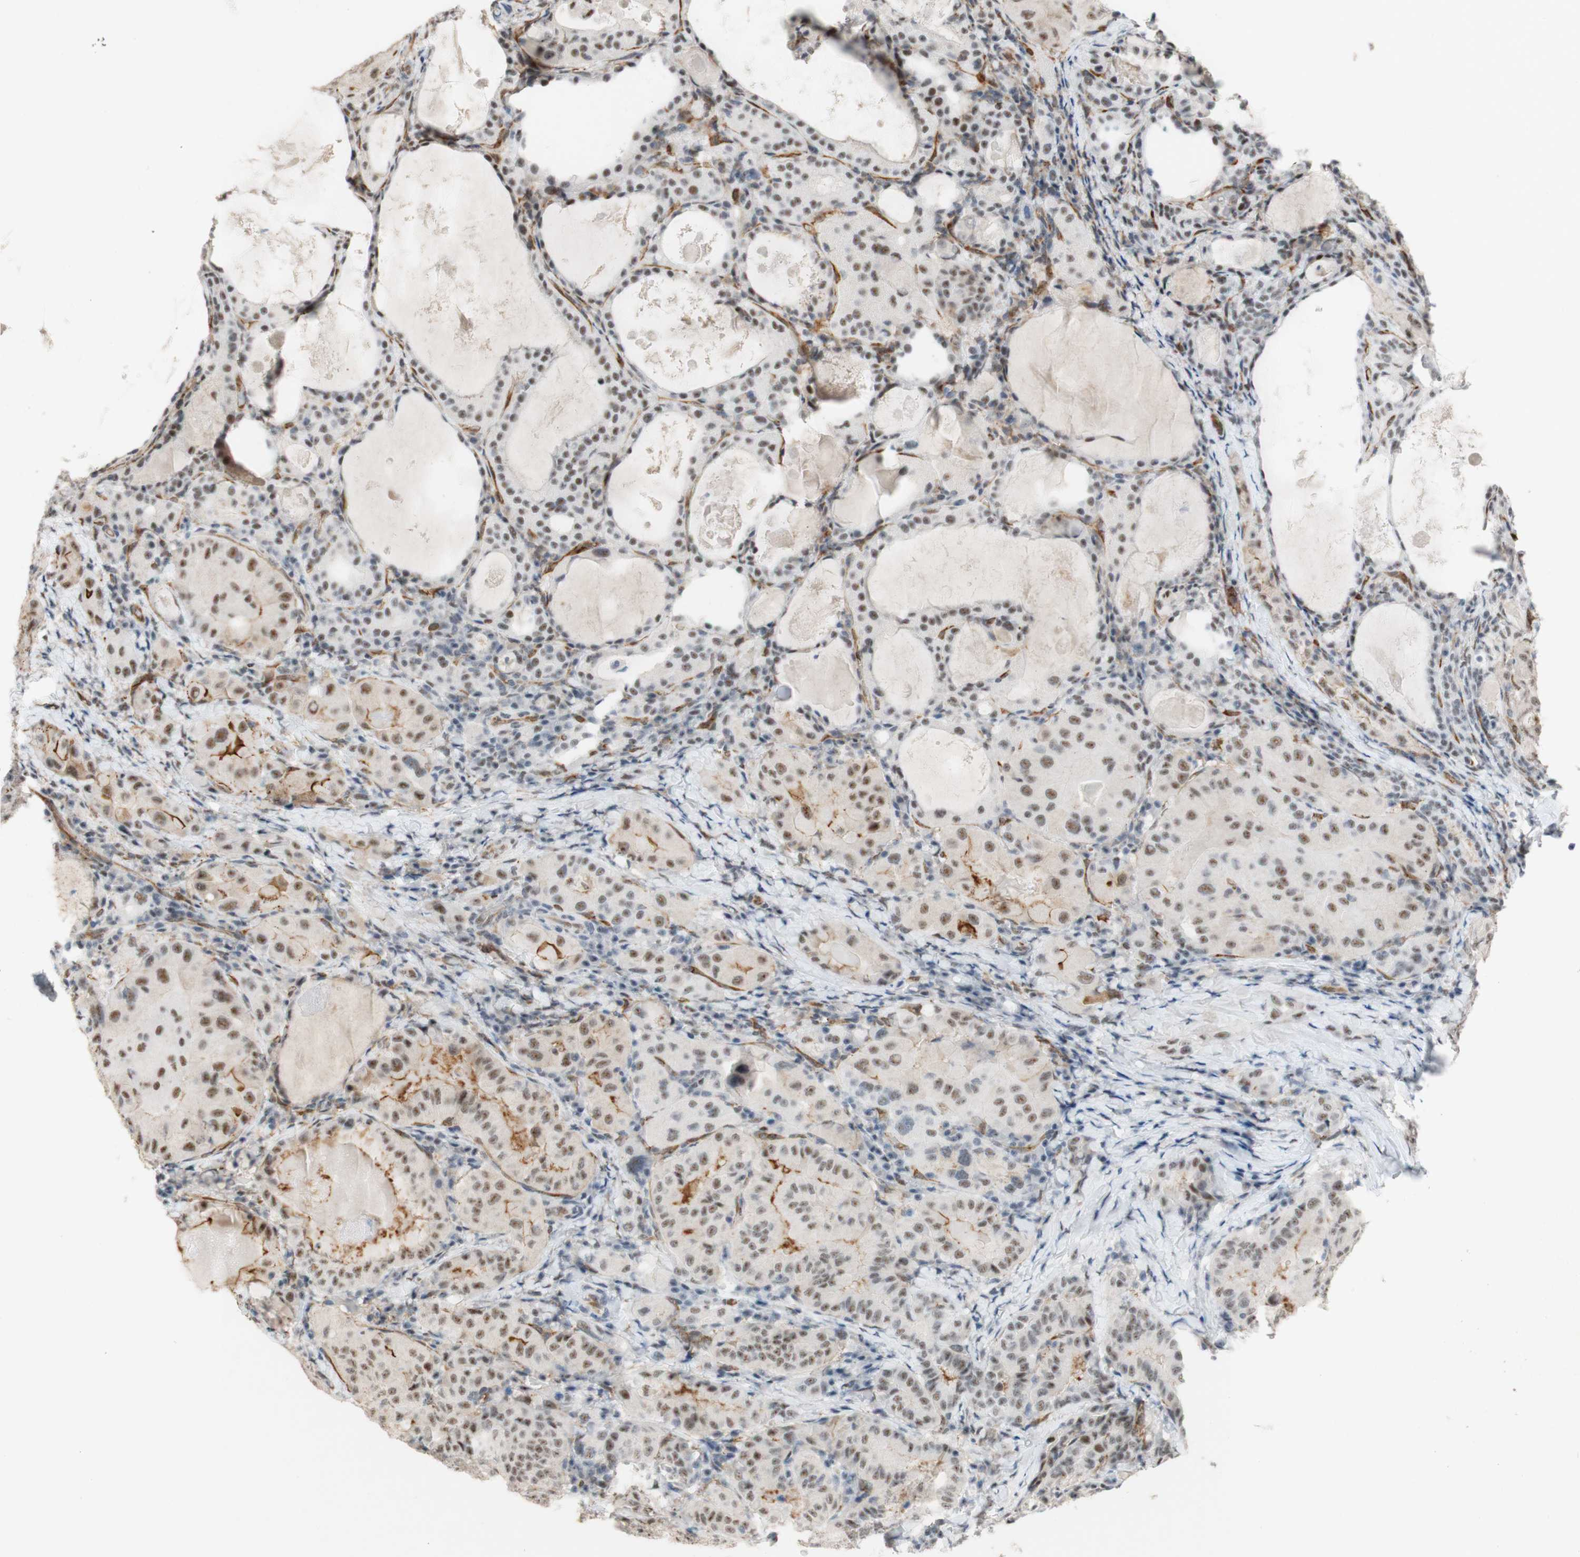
{"staining": {"intensity": "weak", "quantity": ">75%", "location": "cytoplasmic/membranous,nuclear"}, "tissue": "thyroid cancer", "cell_type": "Tumor cells", "image_type": "cancer", "snomed": [{"axis": "morphology", "description": "Papillary adenocarcinoma, NOS"}, {"axis": "topography", "description": "Thyroid gland"}], "caption": "Thyroid cancer was stained to show a protein in brown. There is low levels of weak cytoplasmic/membranous and nuclear staining in about >75% of tumor cells. (Brightfield microscopy of DAB IHC at high magnification).", "gene": "SAP18", "patient": {"sex": "female", "age": 42}}